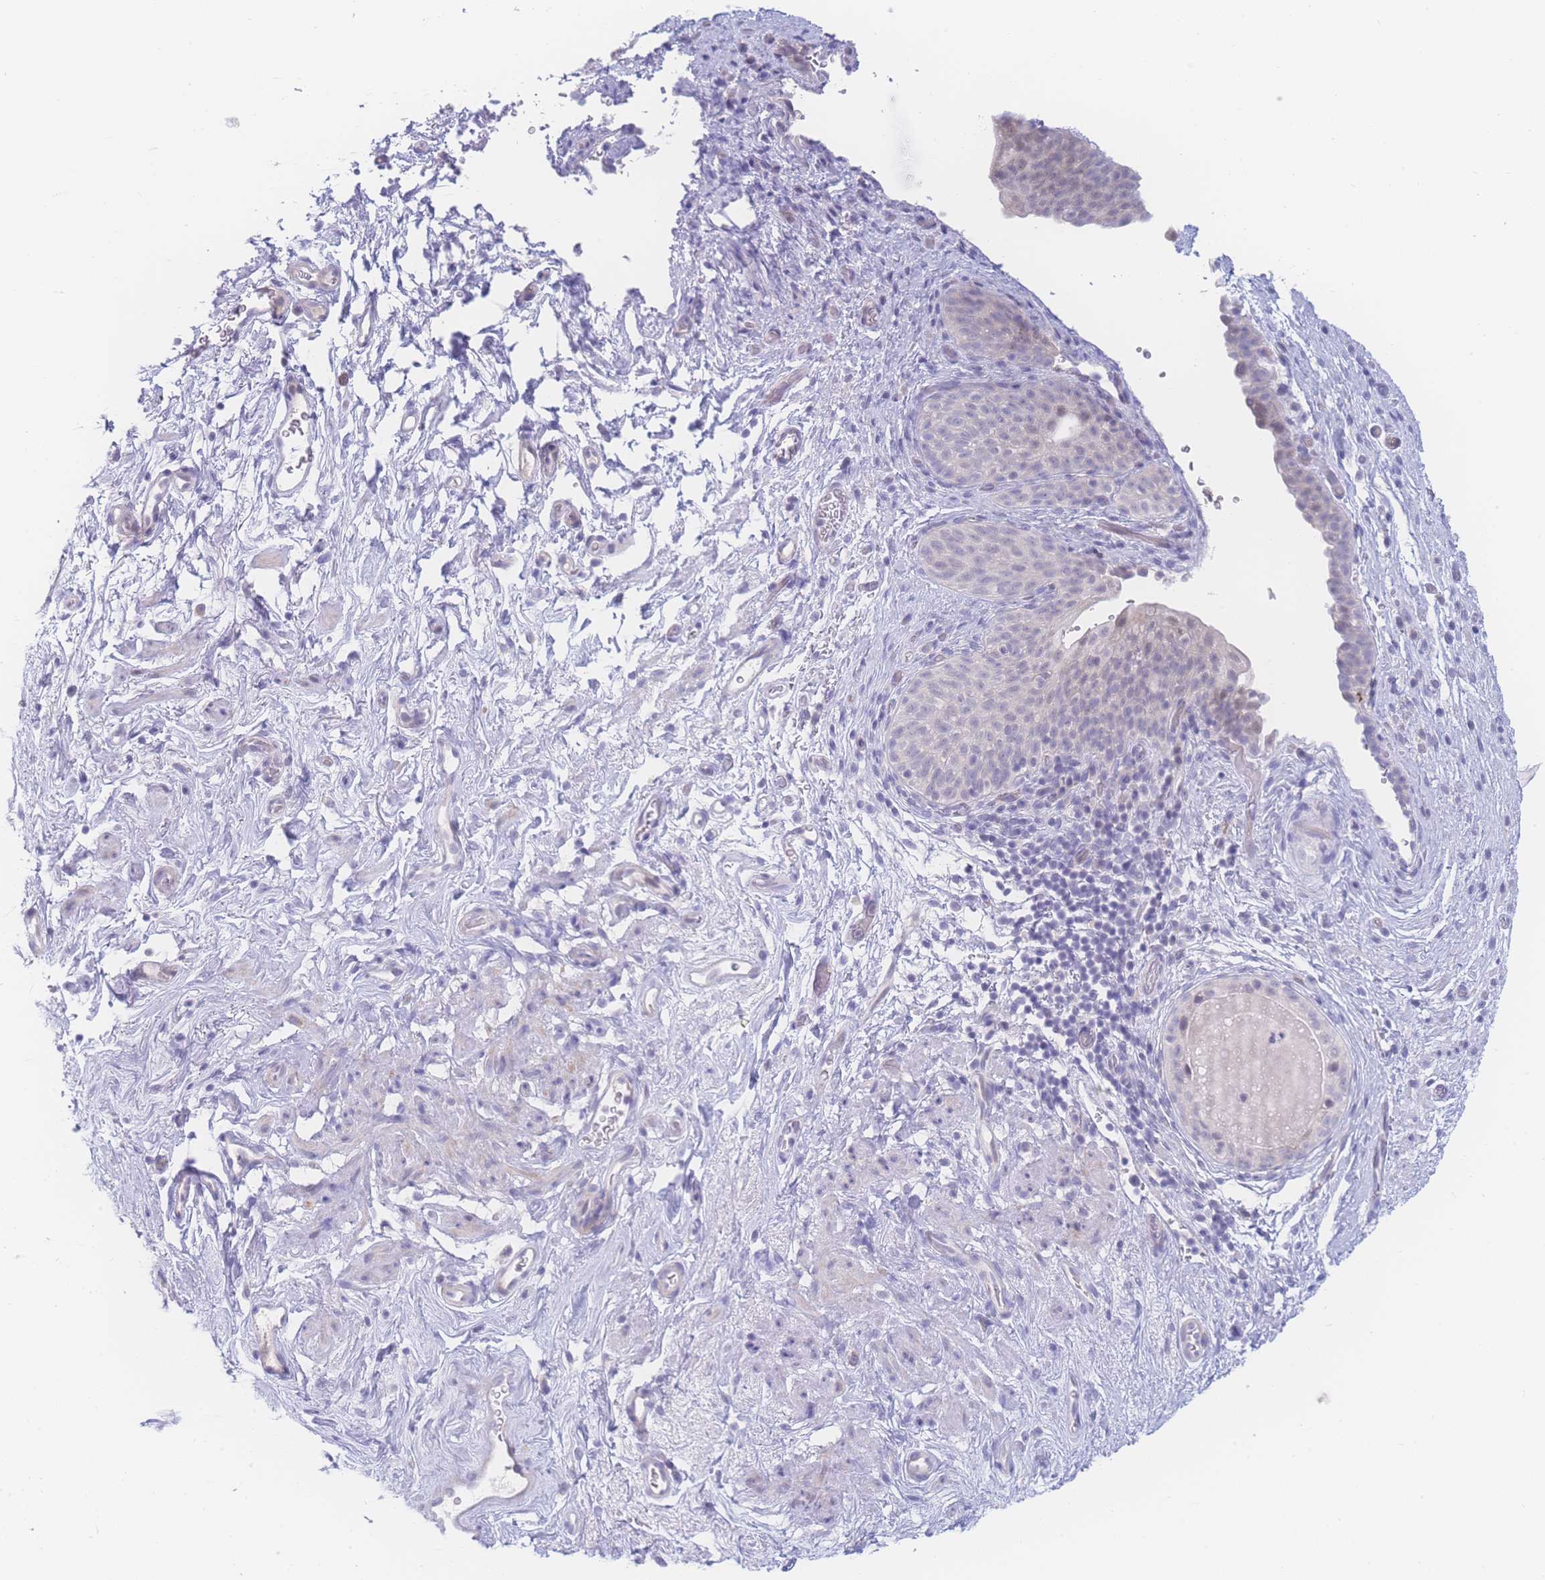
{"staining": {"intensity": "weak", "quantity": "25%-75%", "location": "cytoplasmic/membranous"}, "tissue": "smooth muscle", "cell_type": "Smooth muscle cells", "image_type": "normal", "snomed": [{"axis": "morphology", "description": "Normal tissue, NOS"}, {"axis": "topography", "description": "Smooth muscle"}, {"axis": "topography", "description": "Peripheral nerve tissue"}], "caption": "The photomicrograph reveals staining of normal smooth muscle, revealing weak cytoplasmic/membranous protein positivity (brown color) within smooth muscle cells.", "gene": "PRSS22", "patient": {"sex": "male", "age": 69}}